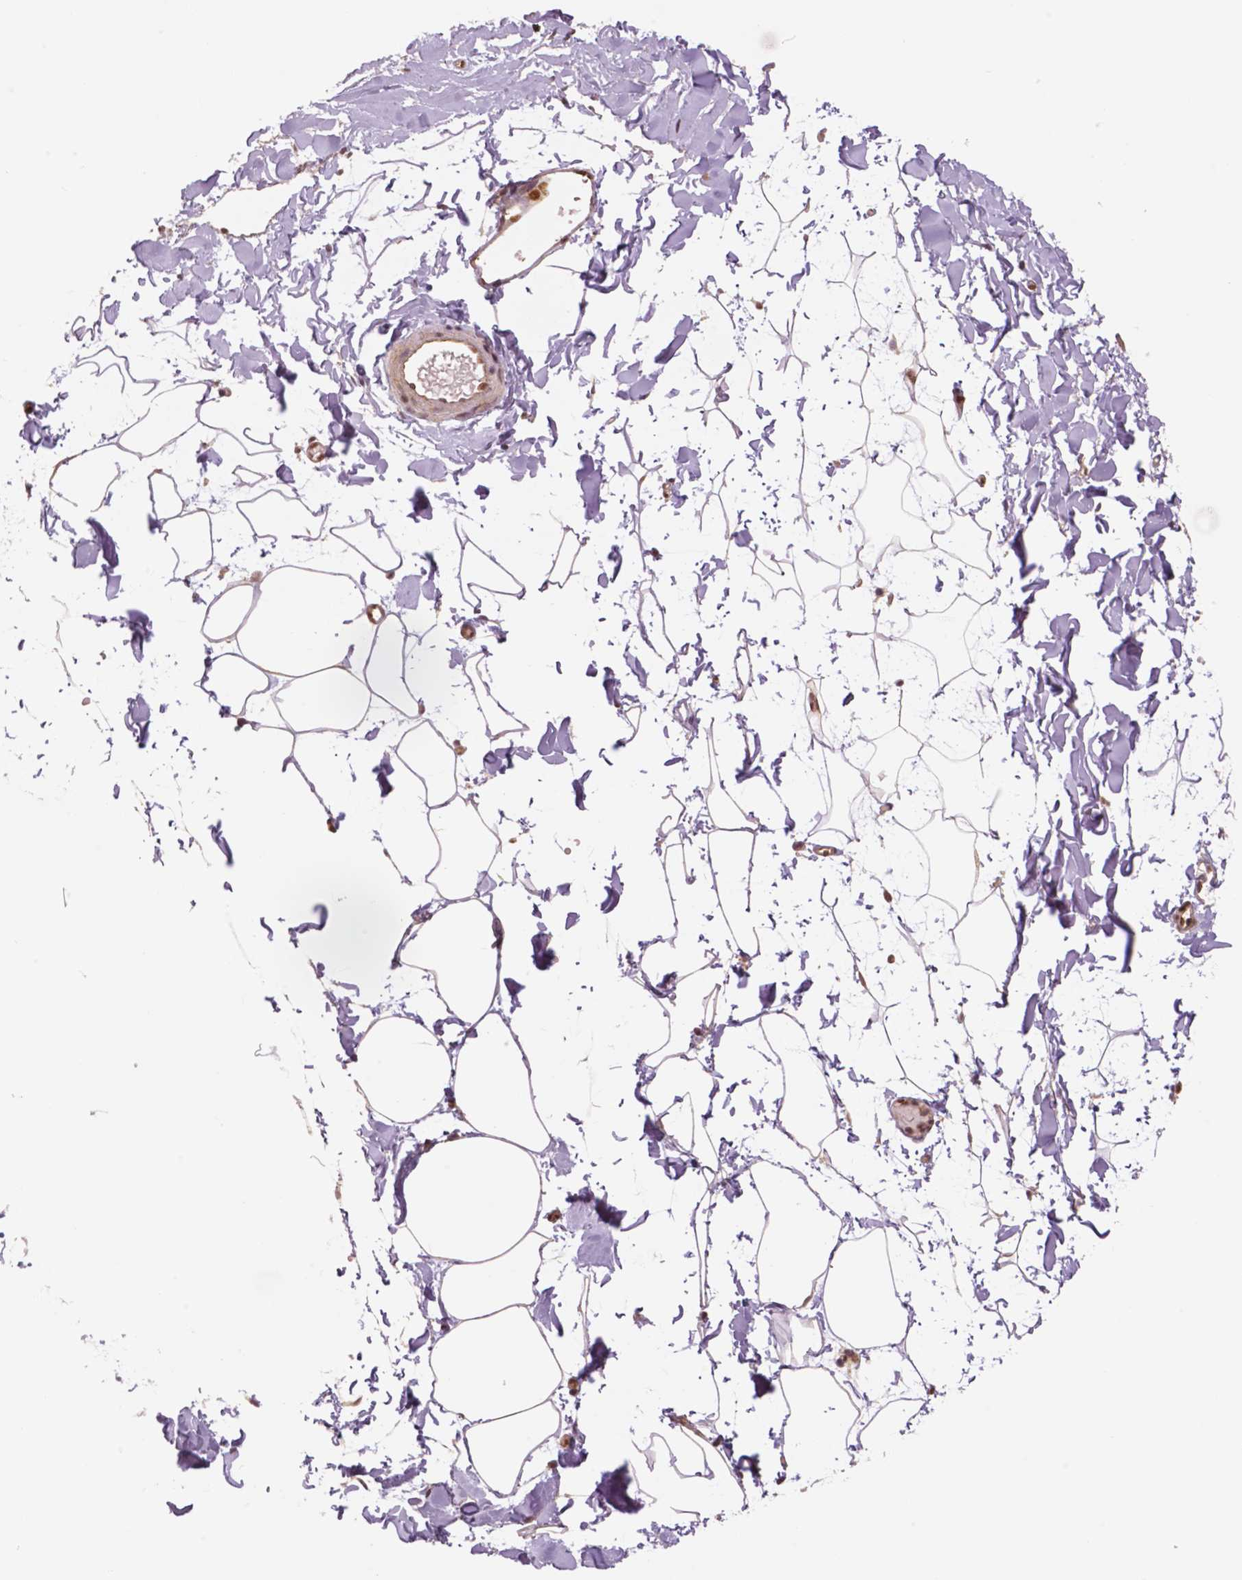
{"staining": {"intensity": "moderate", "quantity": ">75%", "location": "nuclear"}, "tissue": "adipose tissue", "cell_type": "Adipocytes", "image_type": "normal", "snomed": [{"axis": "morphology", "description": "Normal tissue, NOS"}, {"axis": "topography", "description": "Gallbladder"}, {"axis": "topography", "description": "Peripheral nerve tissue"}], "caption": "Protein expression analysis of benign human adipose tissue reveals moderate nuclear positivity in about >75% of adipocytes.", "gene": "STAT3", "patient": {"sex": "female", "age": 45}}